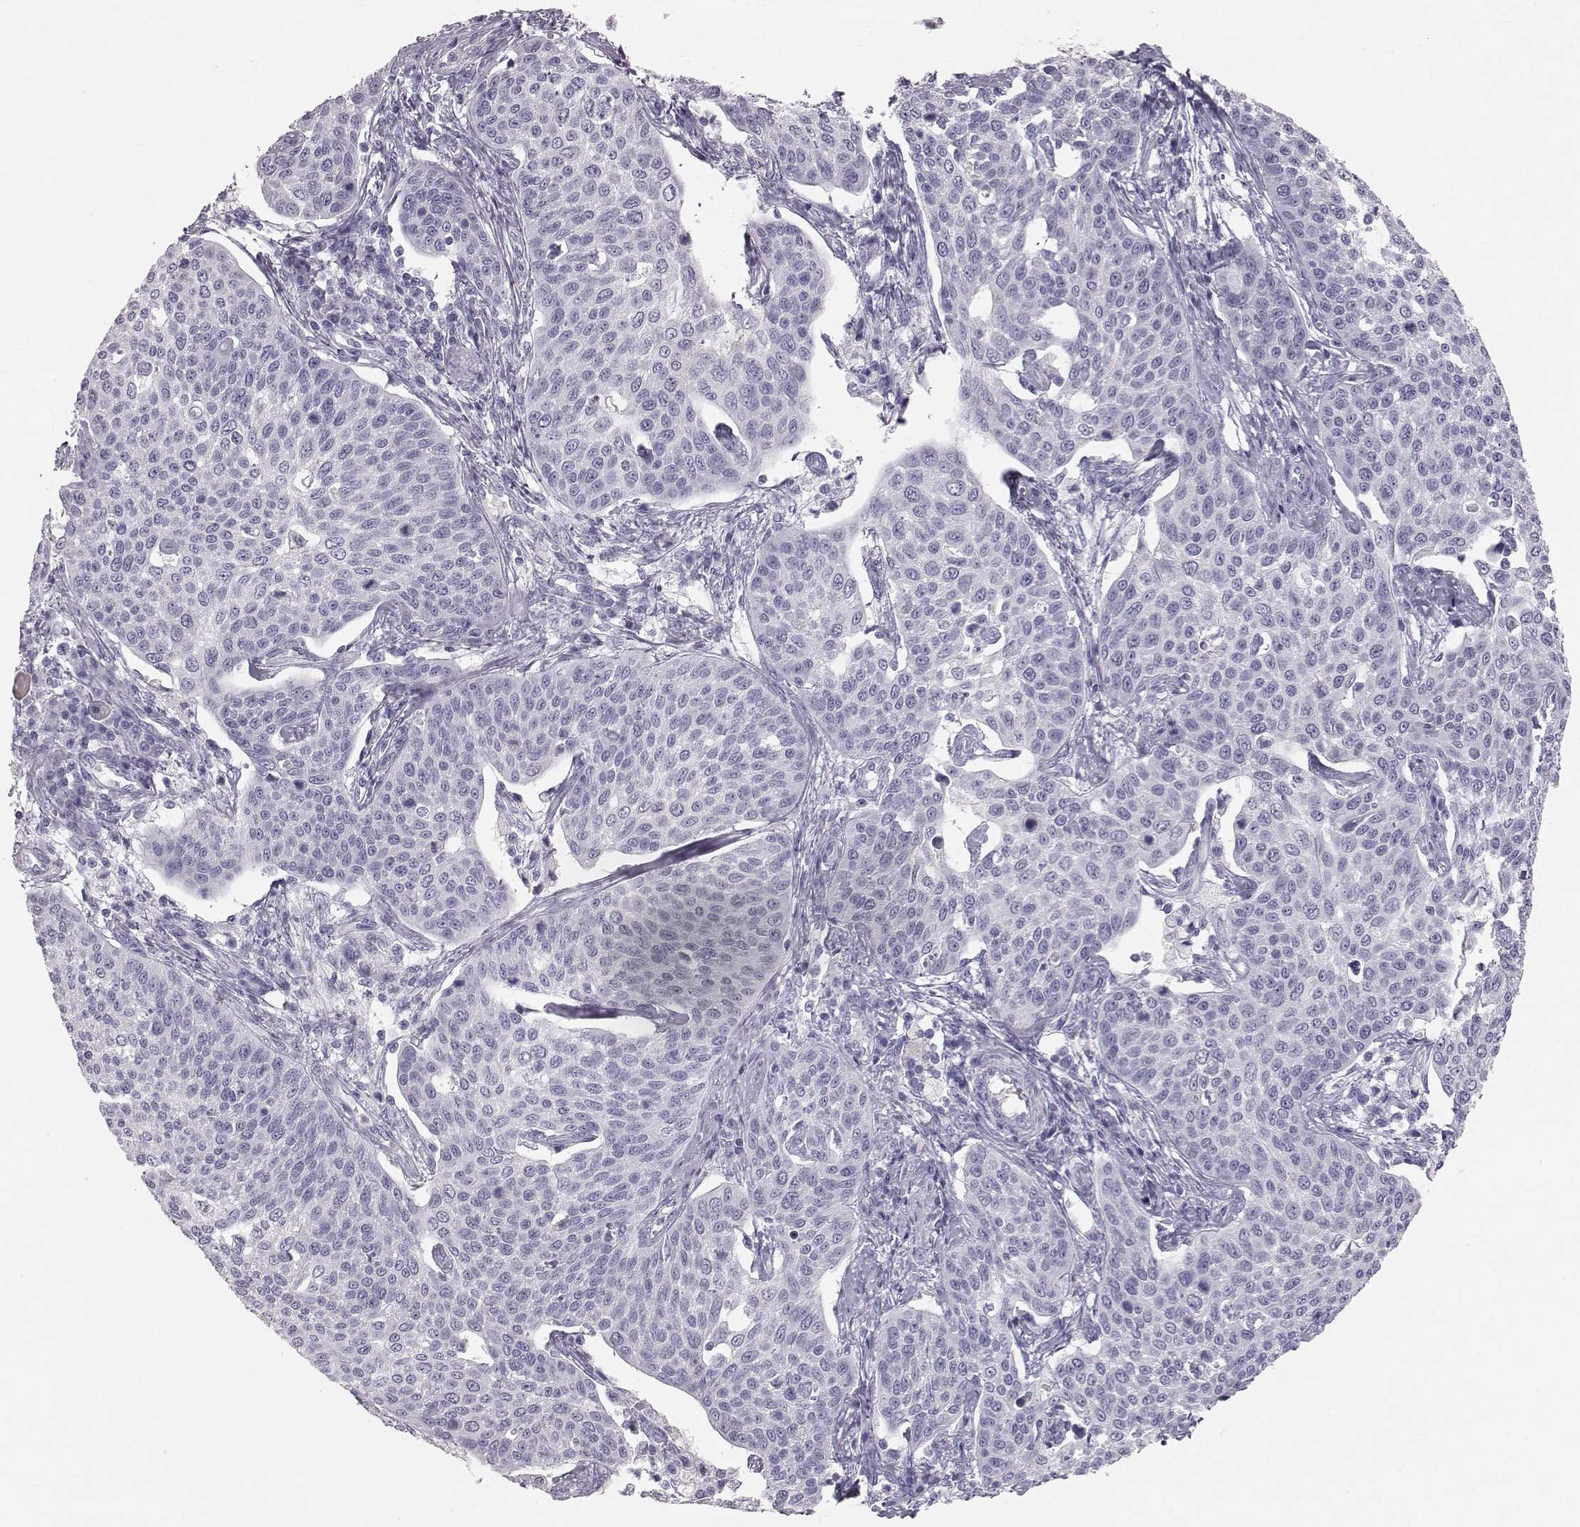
{"staining": {"intensity": "negative", "quantity": "none", "location": "none"}, "tissue": "cervical cancer", "cell_type": "Tumor cells", "image_type": "cancer", "snomed": [{"axis": "morphology", "description": "Squamous cell carcinoma, NOS"}, {"axis": "topography", "description": "Cervix"}], "caption": "A histopathology image of human squamous cell carcinoma (cervical) is negative for staining in tumor cells.", "gene": "KRTAP16-1", "patient": {"sex": "female", "age": 34}}